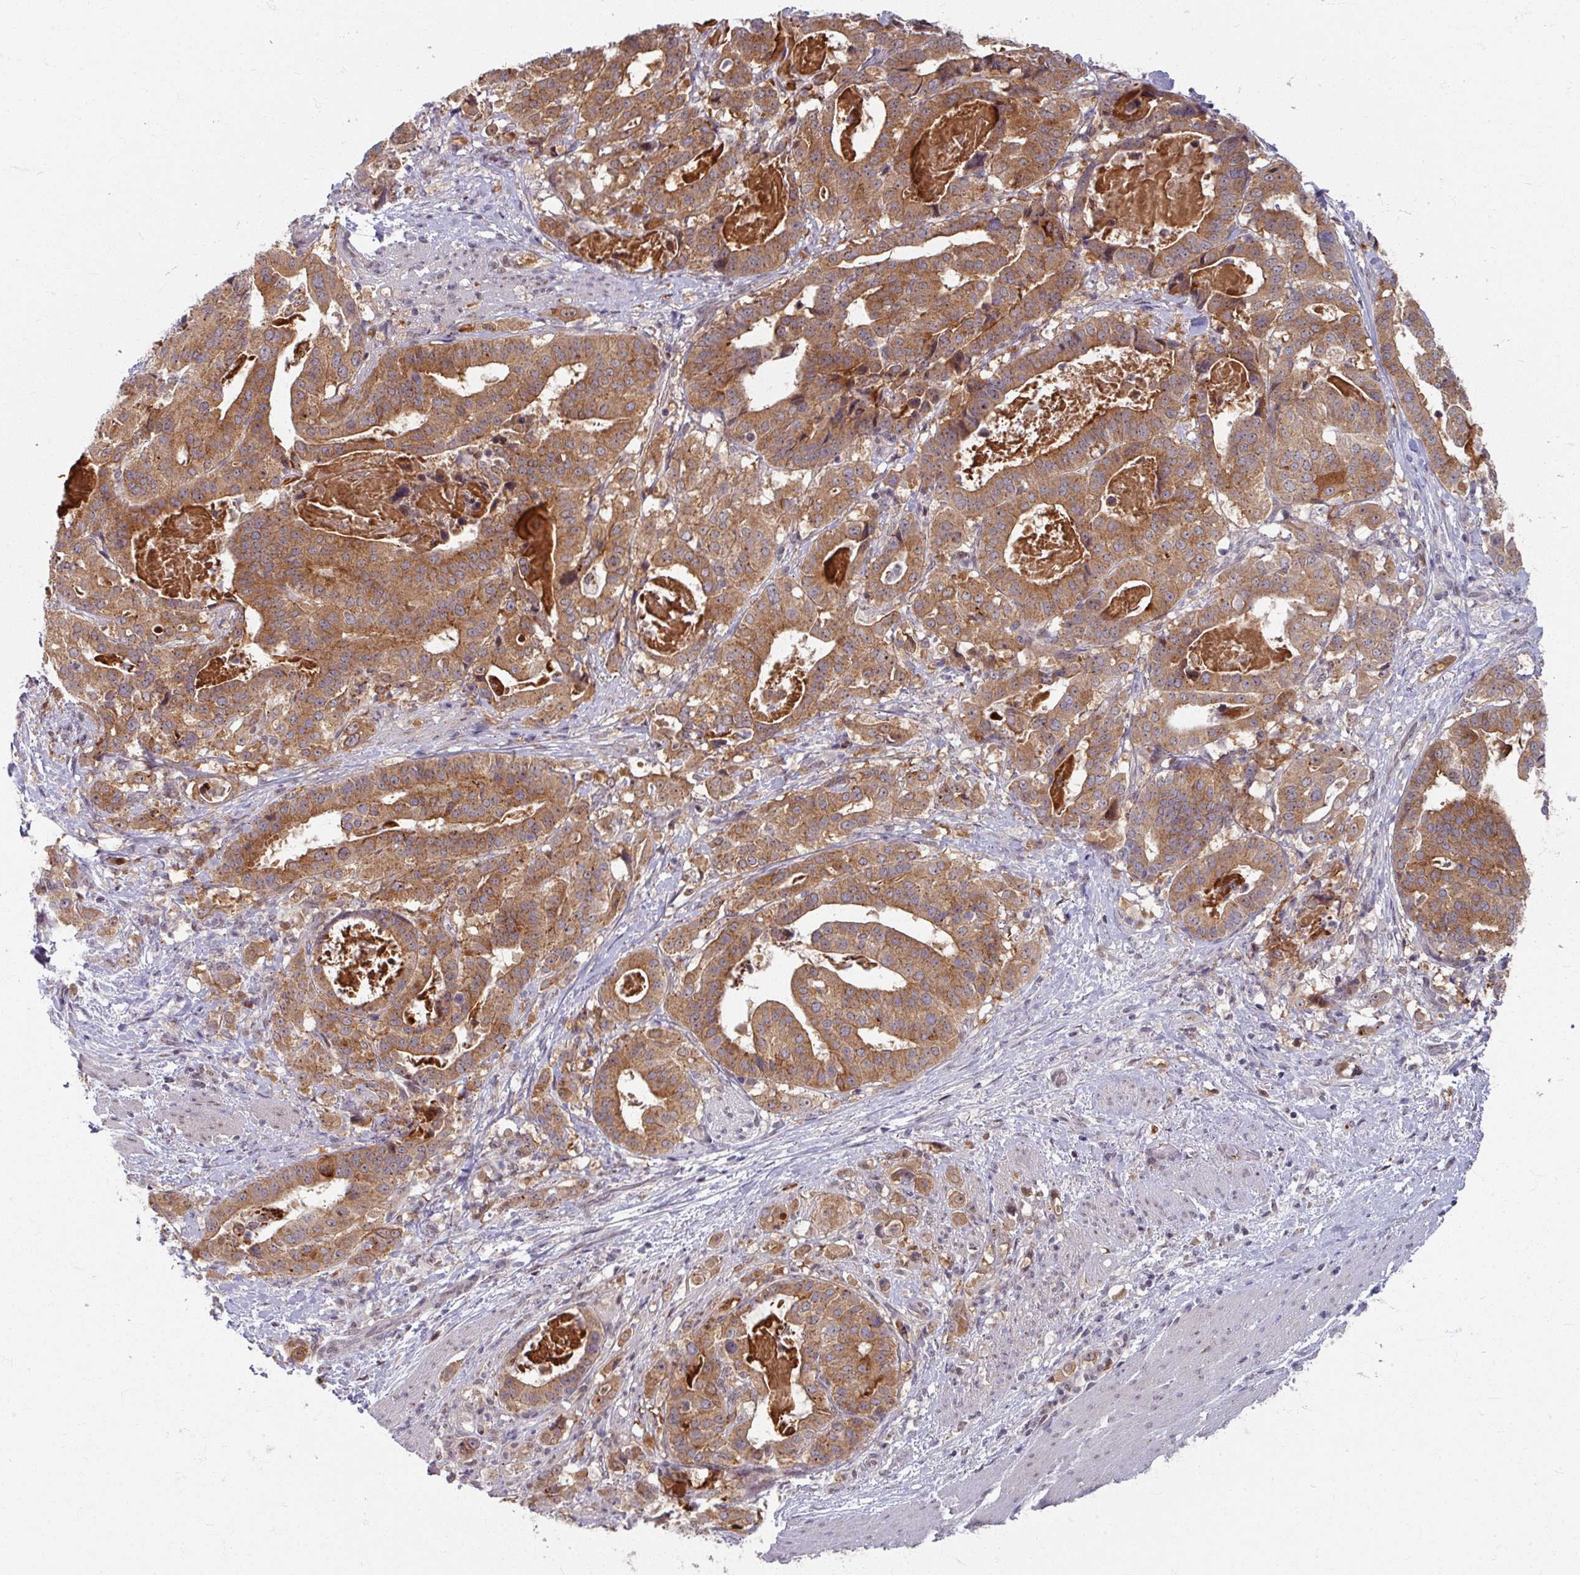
{"staining": {"intensity": "moderate", "quantity": ">75%", "location": "cytoplasmic/membranous"}, "tissue": "stomach cancer", "cell_type": "Tumor cells", "image_type": "cancer", "snomed": [{"axis": "morphology", "description": "Adenocarcinoma, NOS"}, {"axis": "topography", "description": "Stomach"}], "caption": "DAB (3,3'-diaminobenzidine) immunohistochemical staining of human adenocarcinoma (stomach) shows moderate cytoplasmic/membranous protein staining in approximately >75% of tumor cells.", "gene": "KLC3", "patient": {"sex": "male", "age": 48}}